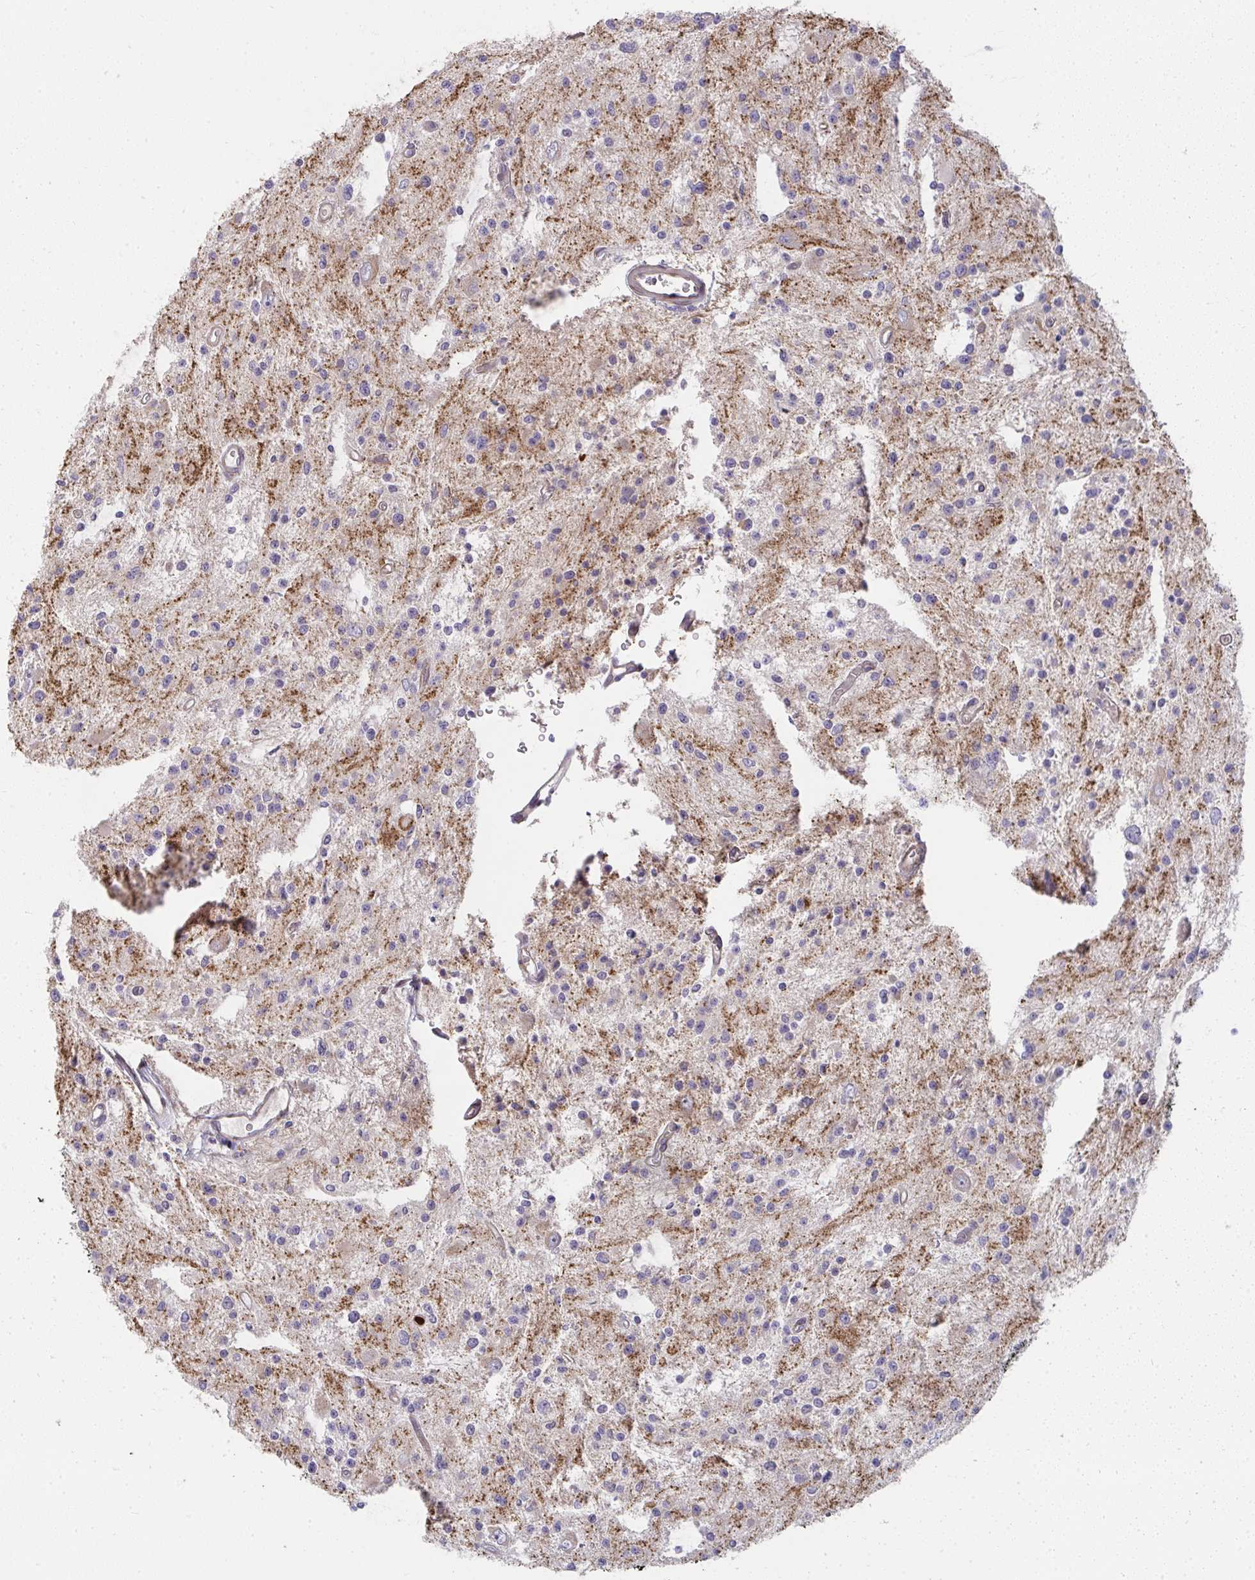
{"staining": {"intensity": "negative", "quantity": "none", "location": "none"}, "tissue": "glioma", "cell_type": "Tumor cells", "image_type": "cancer", "snomed": [{"axis": "morphology", "description": "Glioma, malignant, Low grade"}, {"axis": "topography", "description": "Brain"}], "caption": "The immunohistochemistry photomicrograph has no significant staining in tumor cells of malignant low-grade glioma tissue.", "gene": "CSF3R", "patient": {"sex": "male", "age": 43}}